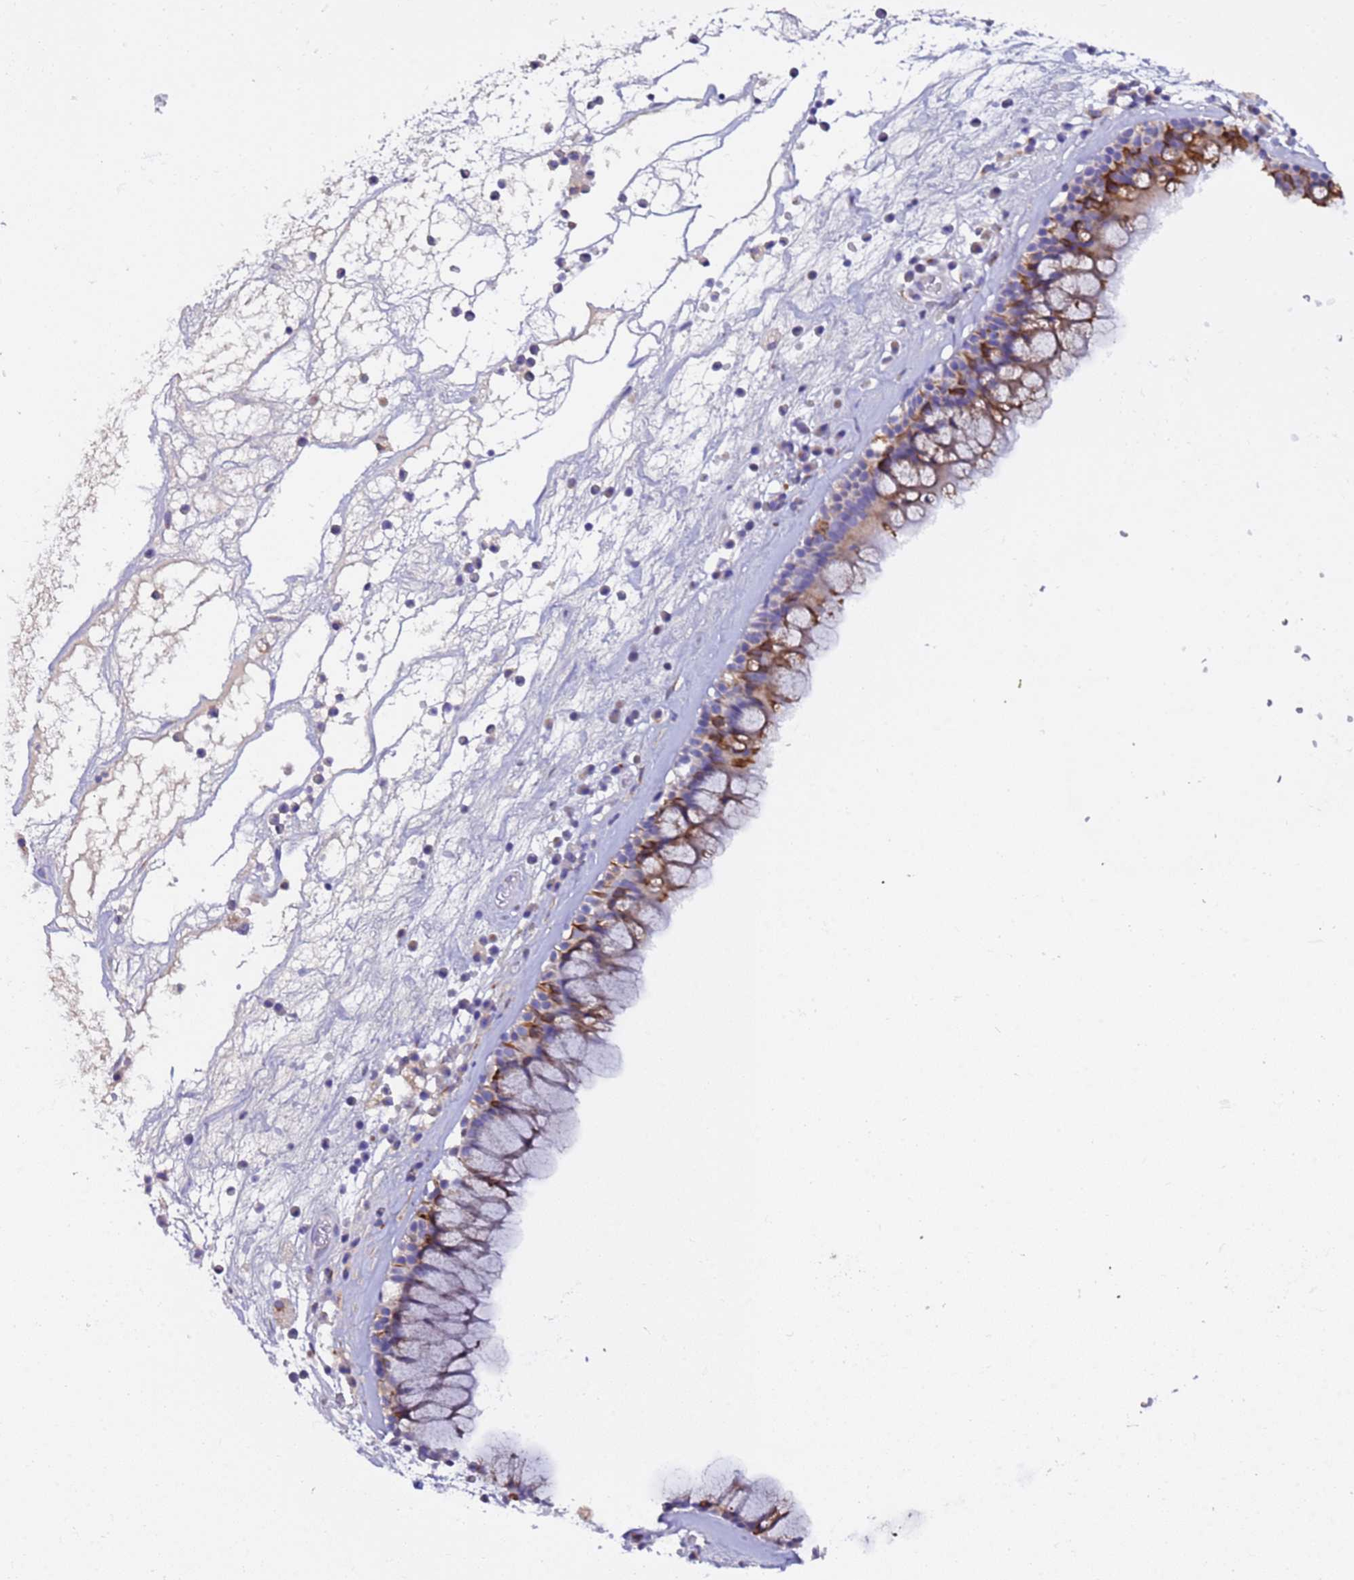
{"staining": {"intensity": "moderate", "quantity": "<25%", "location": "cytoplasmic/membranous"}, "tissue": "nasopharynx", "cell_type": "Respiratory epithelial cells", "image_type": "normal", "snomed": [{"axis": "morphology", "description": "Normal tissue, NOS"}, {"axis": "morphology", "description": "Inflammation, NOS"}, {"axis": "topography", "description": "Nasopharynx"}], "caption": "Approximately <25% of respiratory epithelial cells in unremarkable nasopharynx show moderate cytoplasmic/membranous protein positivity as visualized by brown immunohistochemical staining.", "gene": "PAQR7", "patient": {"sex": "male", "age": 70}}